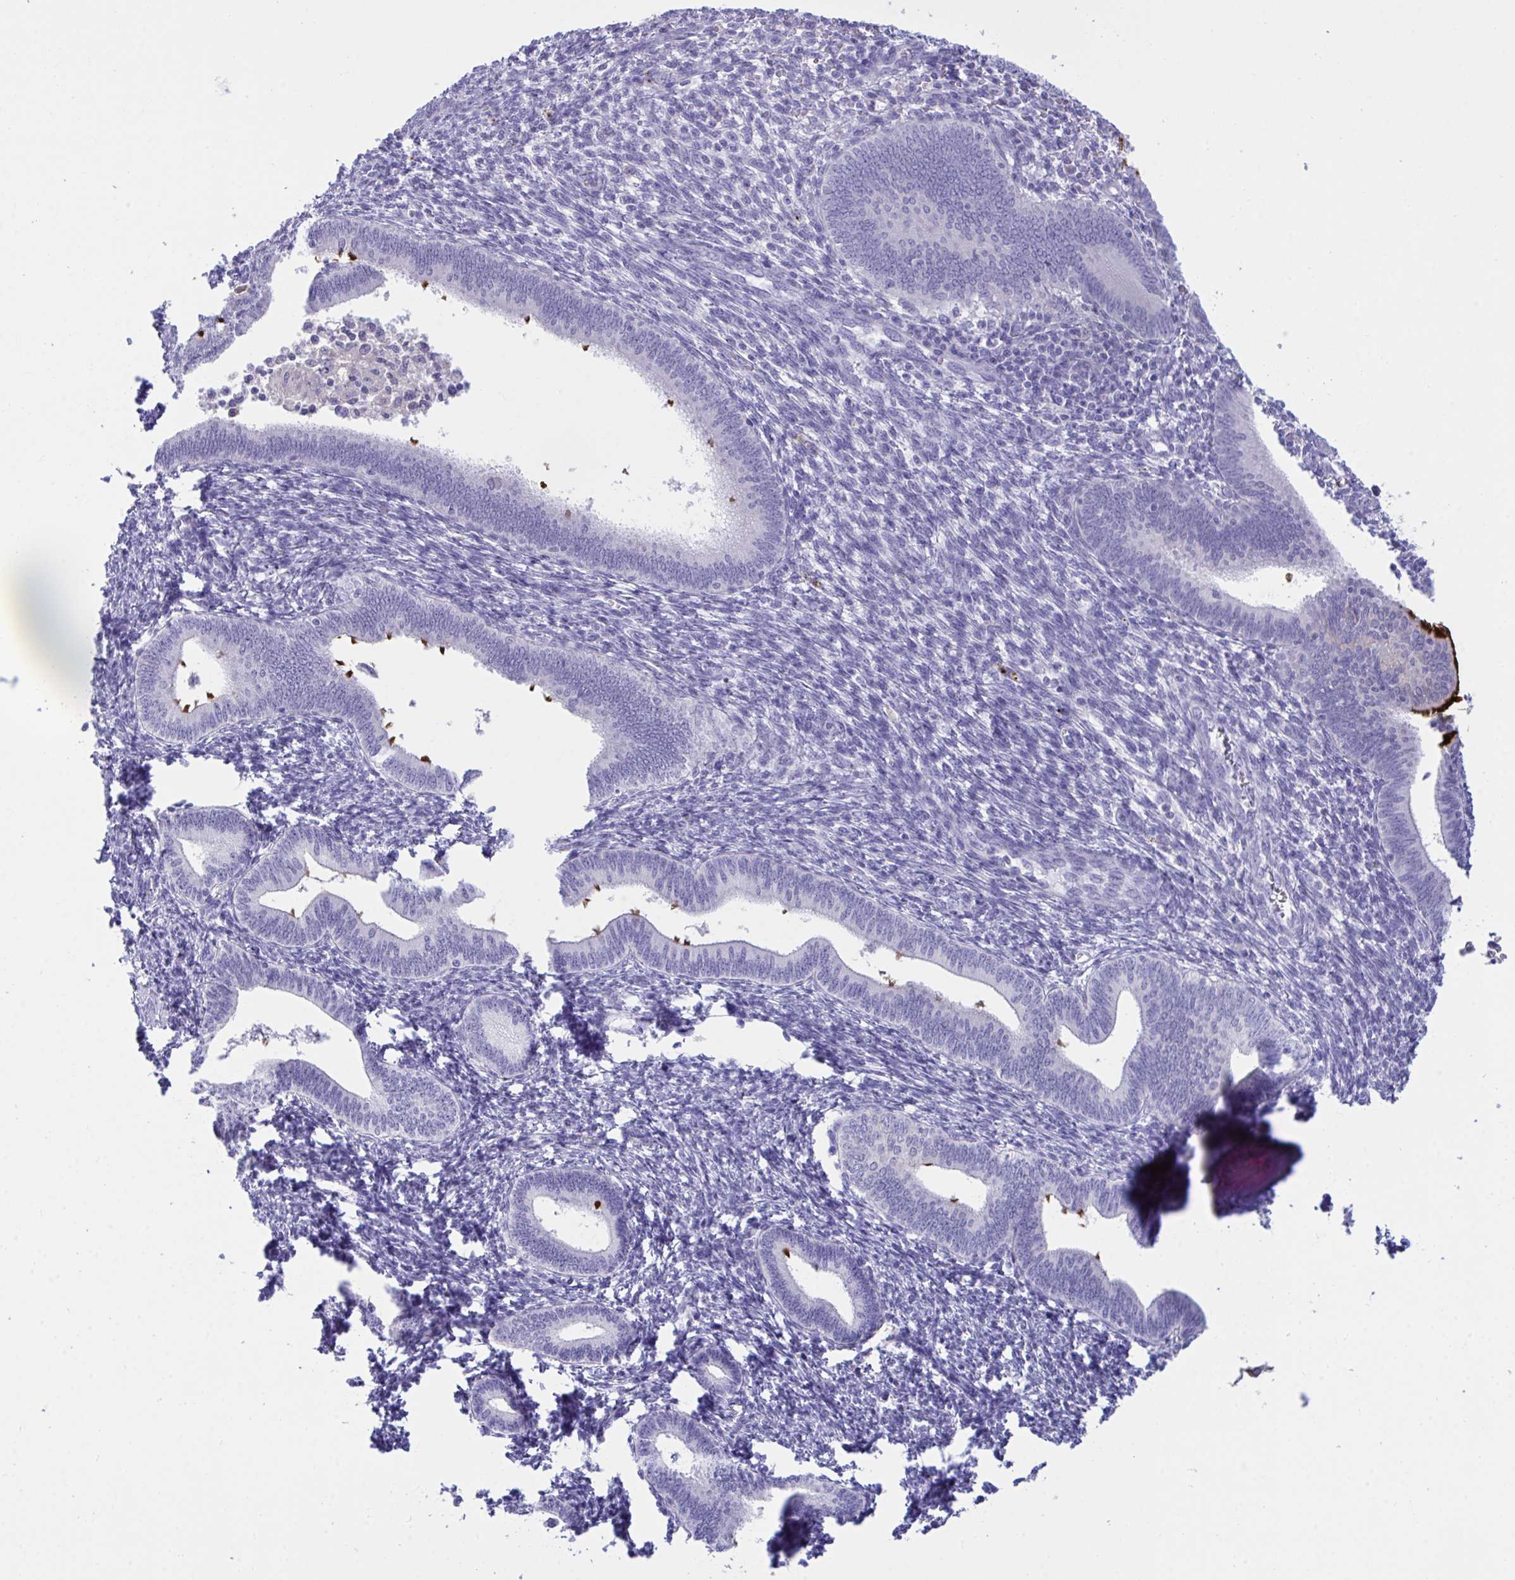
{"staining": {"intensity": "negative", "quantity": "none", "location": "none"}, "tissue": "endometrium", "cell_type": "Cells in endometrial stroma", "image_type": "normal", "snomed": [{"axis": "morphology", "description": "Normal tissue, NOS"}, {"axis": "topography", "description": "Endometrium"}], "caption": "There is no significant positivity in cells in endometrial stroma of endometrium. (IHC, brightfield microscopy, high magnification).", "gene": "PLEKHH1", "patient": {"sex": "female", "age": 41}}